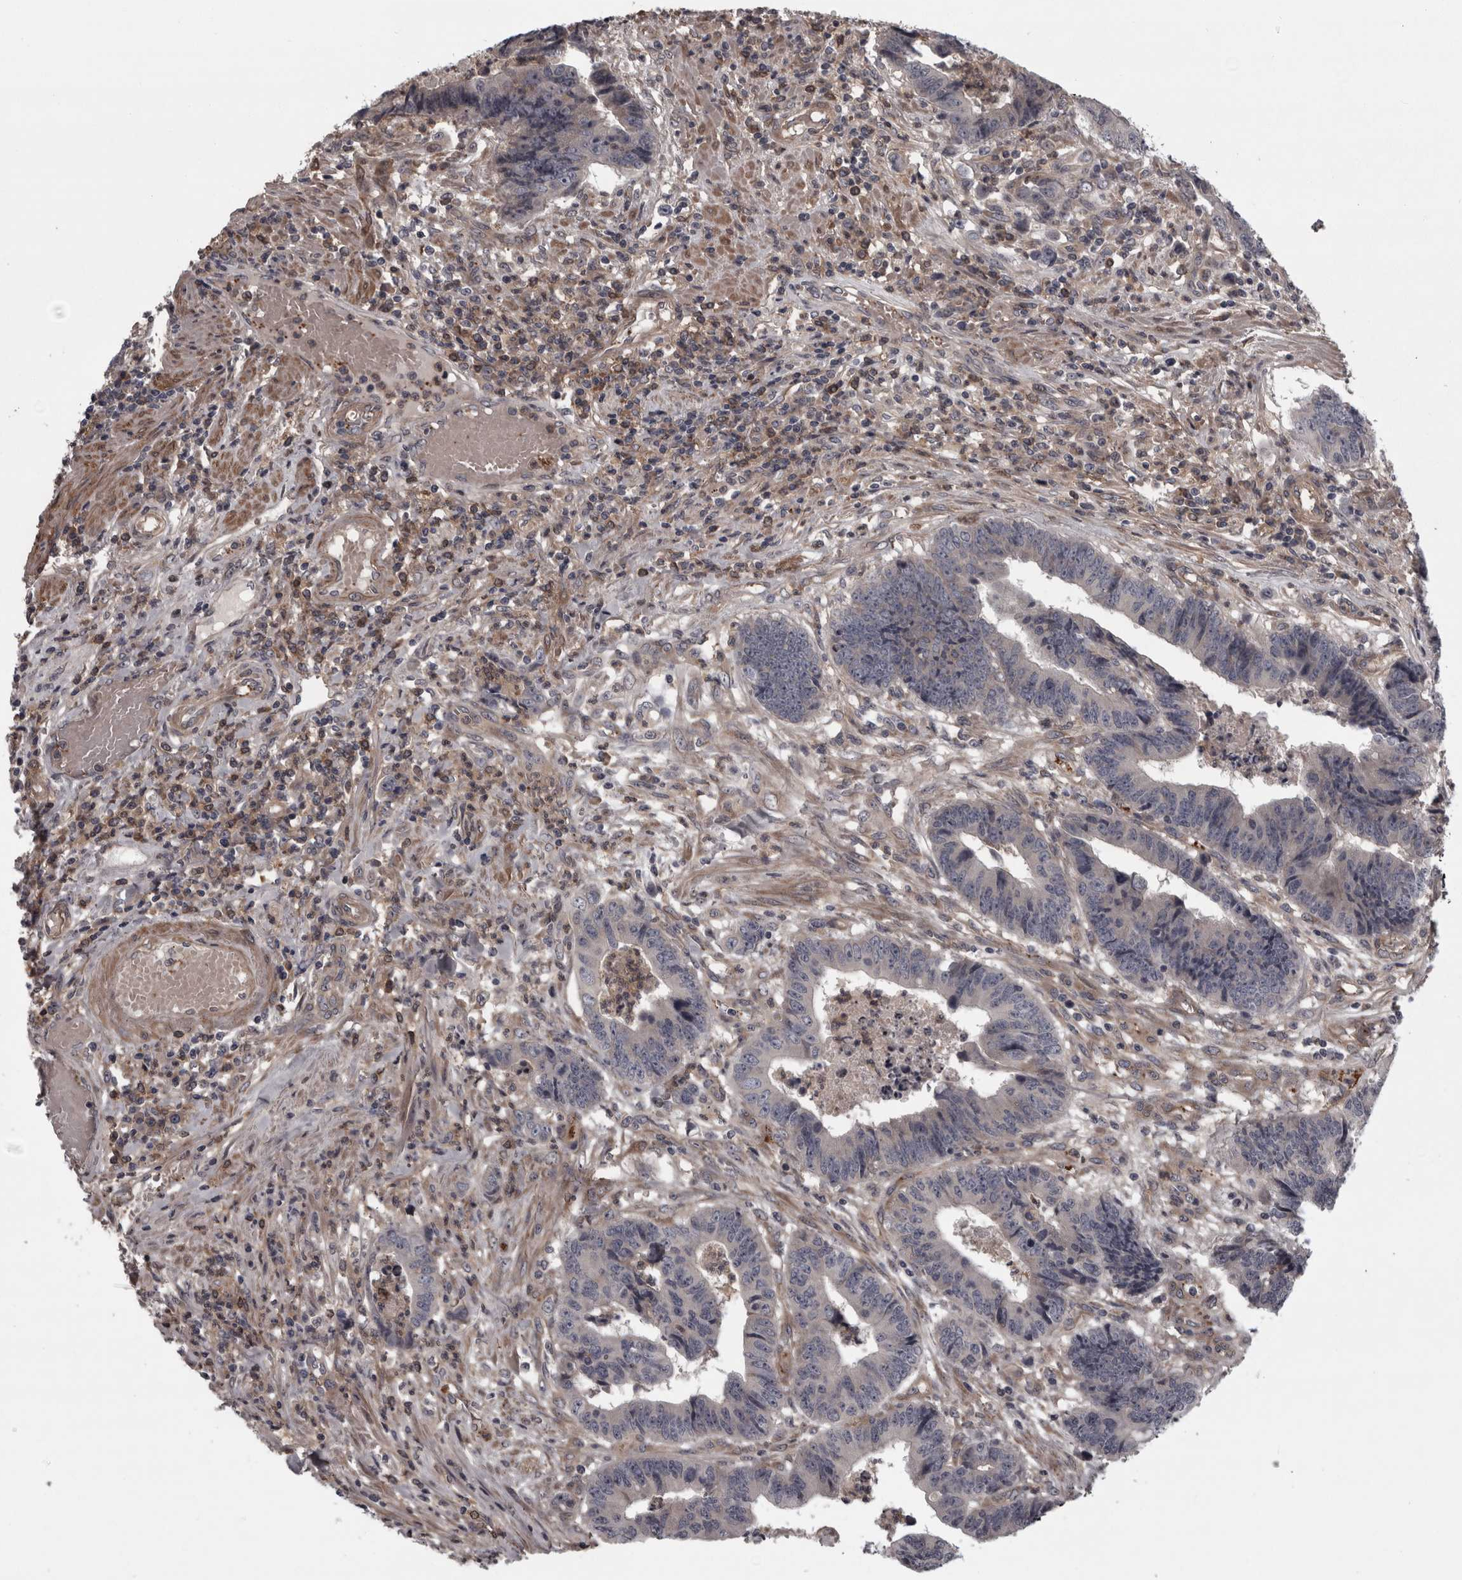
{"staining": {"intensity": "negative", "quantity": "none", "location": "none"}, "tissue": "colorectal cancer", "cell_type": "Tumor cells", "image_type": "cancer", "snomed": [{"axis": "morphology", "description": "Adenocarcinoma, NOS"}, {"axis": "topography", "description": "Rectum"}], "caption": "An immunohistochemistry histopathology image of colorectal adenocarcinoma is shown. There is no staining in tumor cells of colorectal adenocarcinoma.", "gene": "RSU1", "patient": {"sex": "male", "age": 84}}